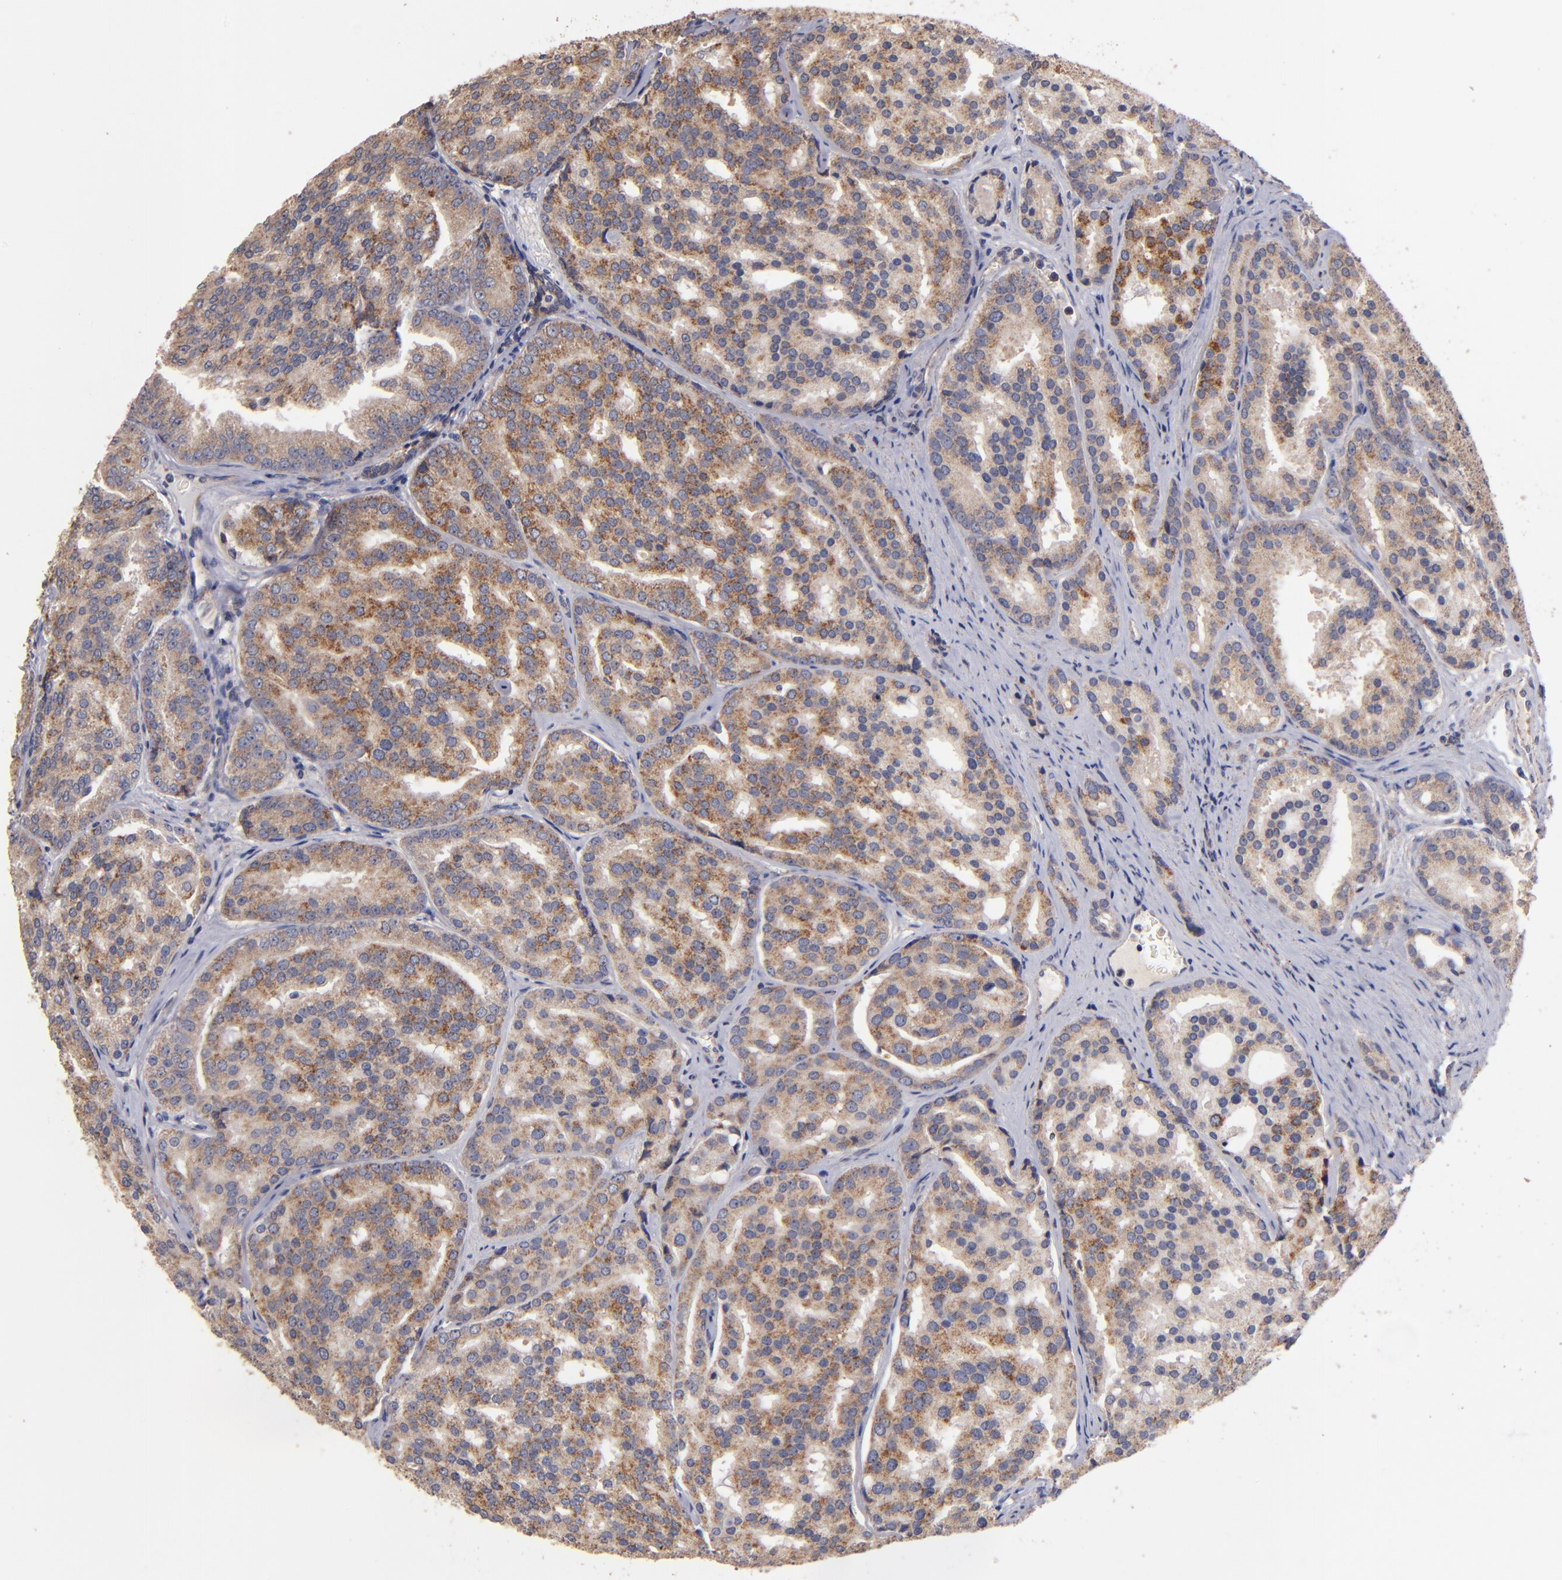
{"staining": {"intensity": "moderate", "quantity": ">75%", "location": "cytoplasmic/membranous"}, "tissue": "prostate cancer", "cell_type": "Tumor cells", "image_type": "cancer", "snomed": [{"axis": "morphology", "description": "Adenocarcinoma, High grade"}, {"axis": "topography", "description": "Prostate"}], "caption": "Protein staining reveals moderate cytoplasmic/membranous positivity in approximately >75% of tumor cells in adenocarcinoma (high-grade) (prostate).", "gene": "DIABLO", "patient": {"sex": "male", "age": 64}}